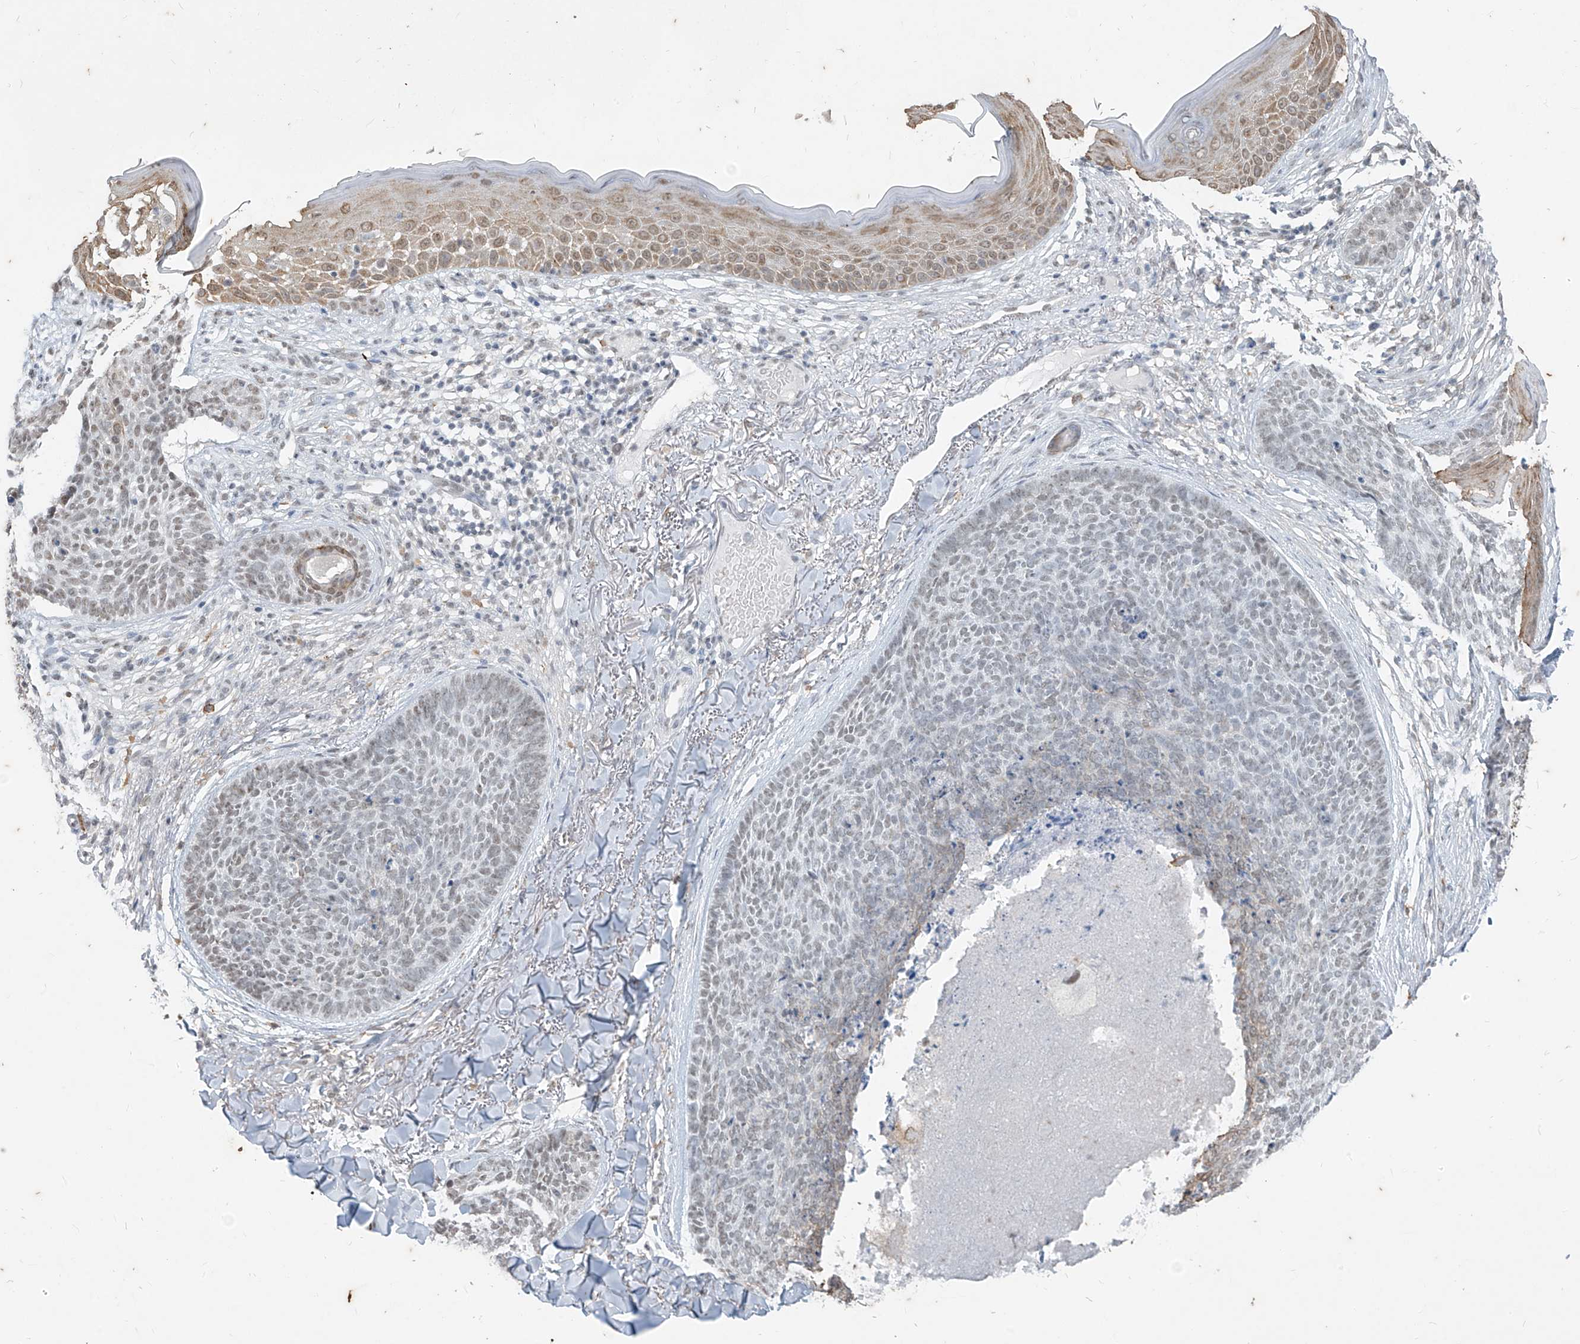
{"staining": {"intensity": "negative", "quantity": "none", "location": "none"}, "tissue": "skin cancer", "cell_type": "Tumor cells", "image_type": "cancer", "snomed": [{"axis": "morphology", "description": "Basal cell carcinoma"}, {"axis": "topography", "description": "Skin"}], "caption": "Immunohistochemical staining of skin cancer demonstrates no significant expression in tumor cells.", "gene": "TFEC", "patient": {"sex": "female", "age": 70}}